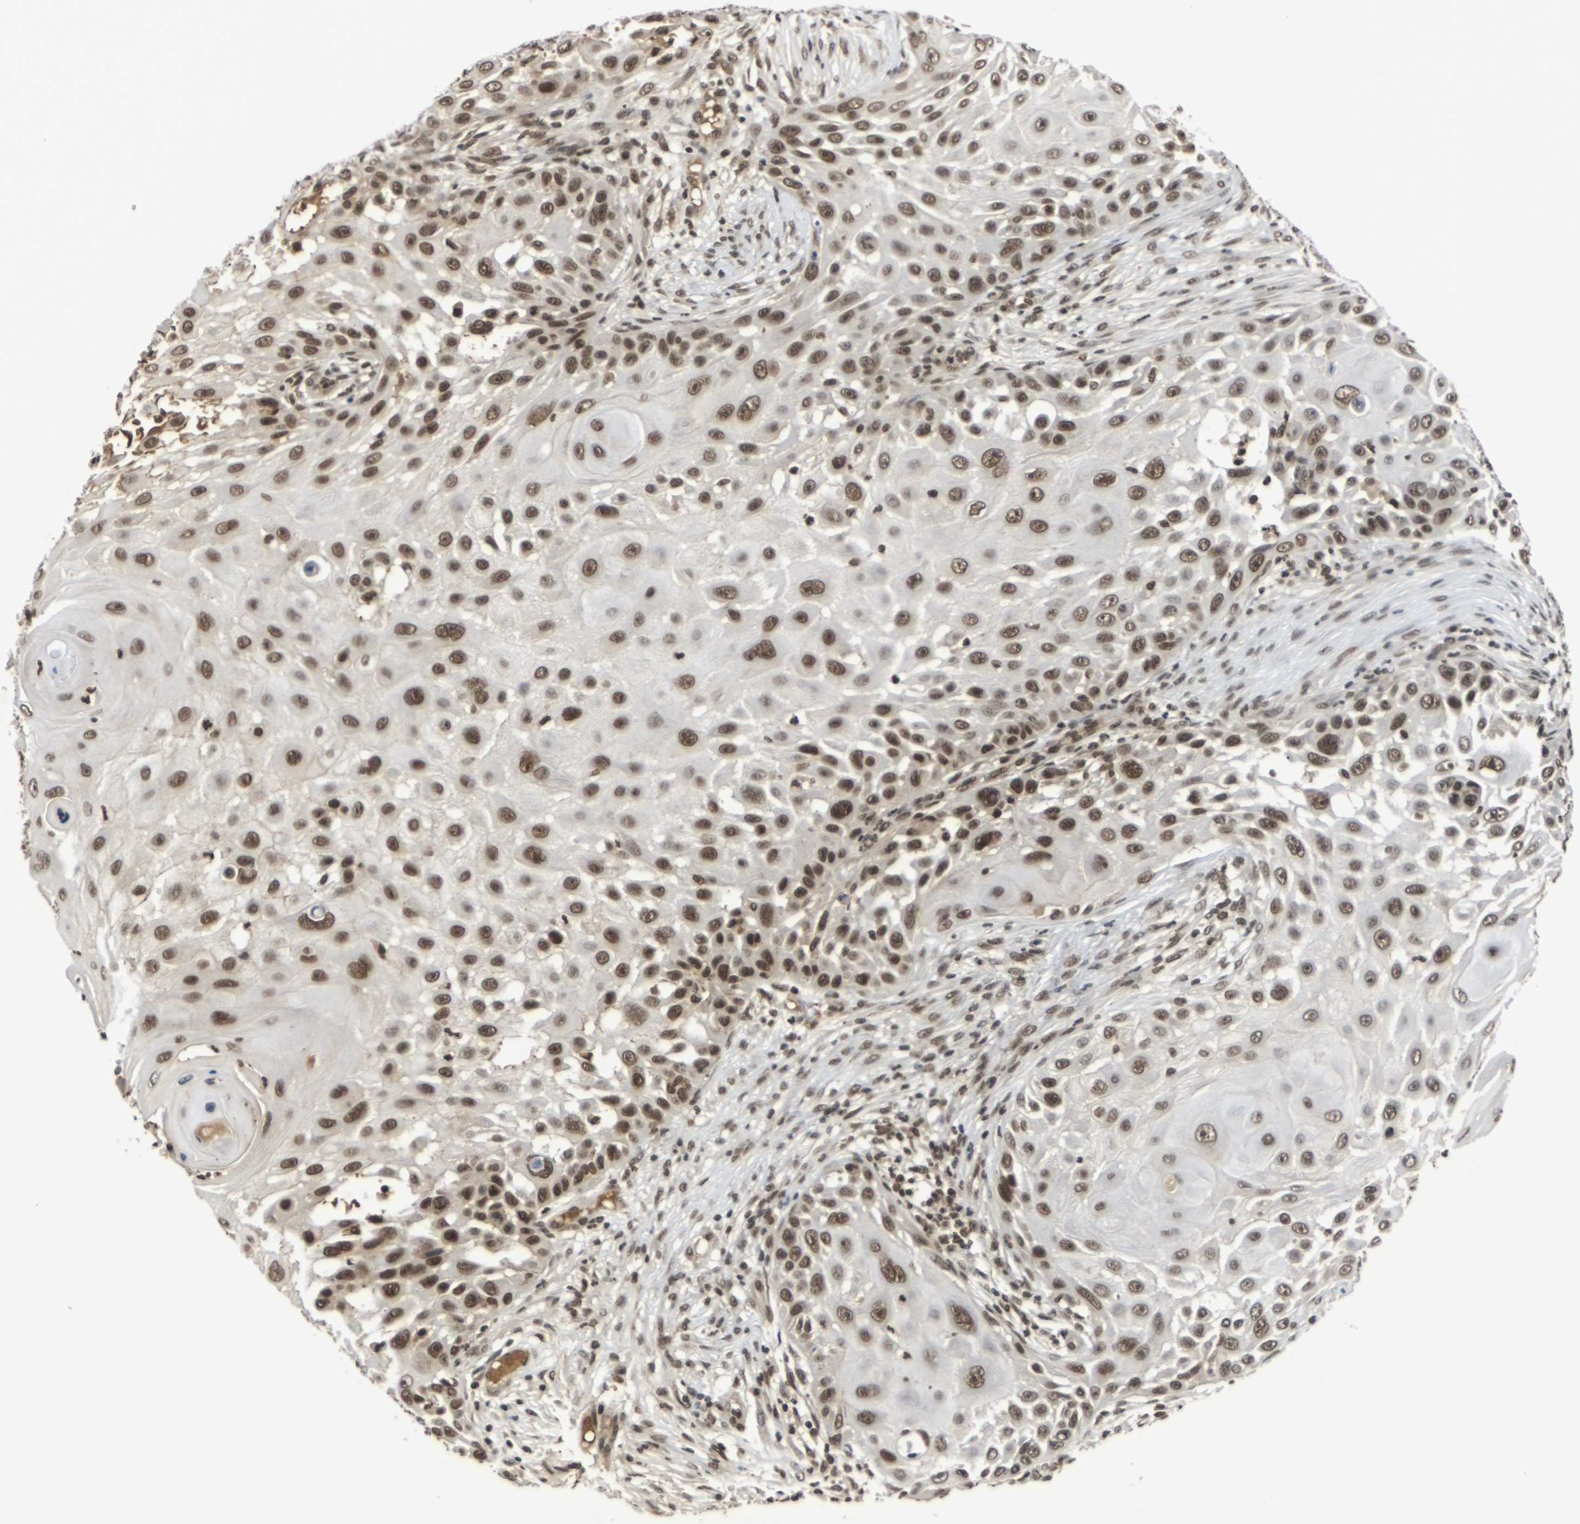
{"staining": {"intensity": "moderate", "quantity": ">75%", "location": "nuclear"}, "tissue": "skin cancer", "cell_type": "Tumor cells", "image_type": "cancer", "snomed": [{"axis": "morphology", "description": "Squamous cell carcinoma, NOS"}, {"axis": "topography", "description": "Skin"}], "caption": "An immunohistochemistry (IHC) photomicrograph of neoplastic tissue is shown. Protein staining in brown labels moderate nuclear positivity in skin squamous cell carcinoma within tumor cells.", "gene": "NELFA", "patient": {"sex": "female", "age": 44}}